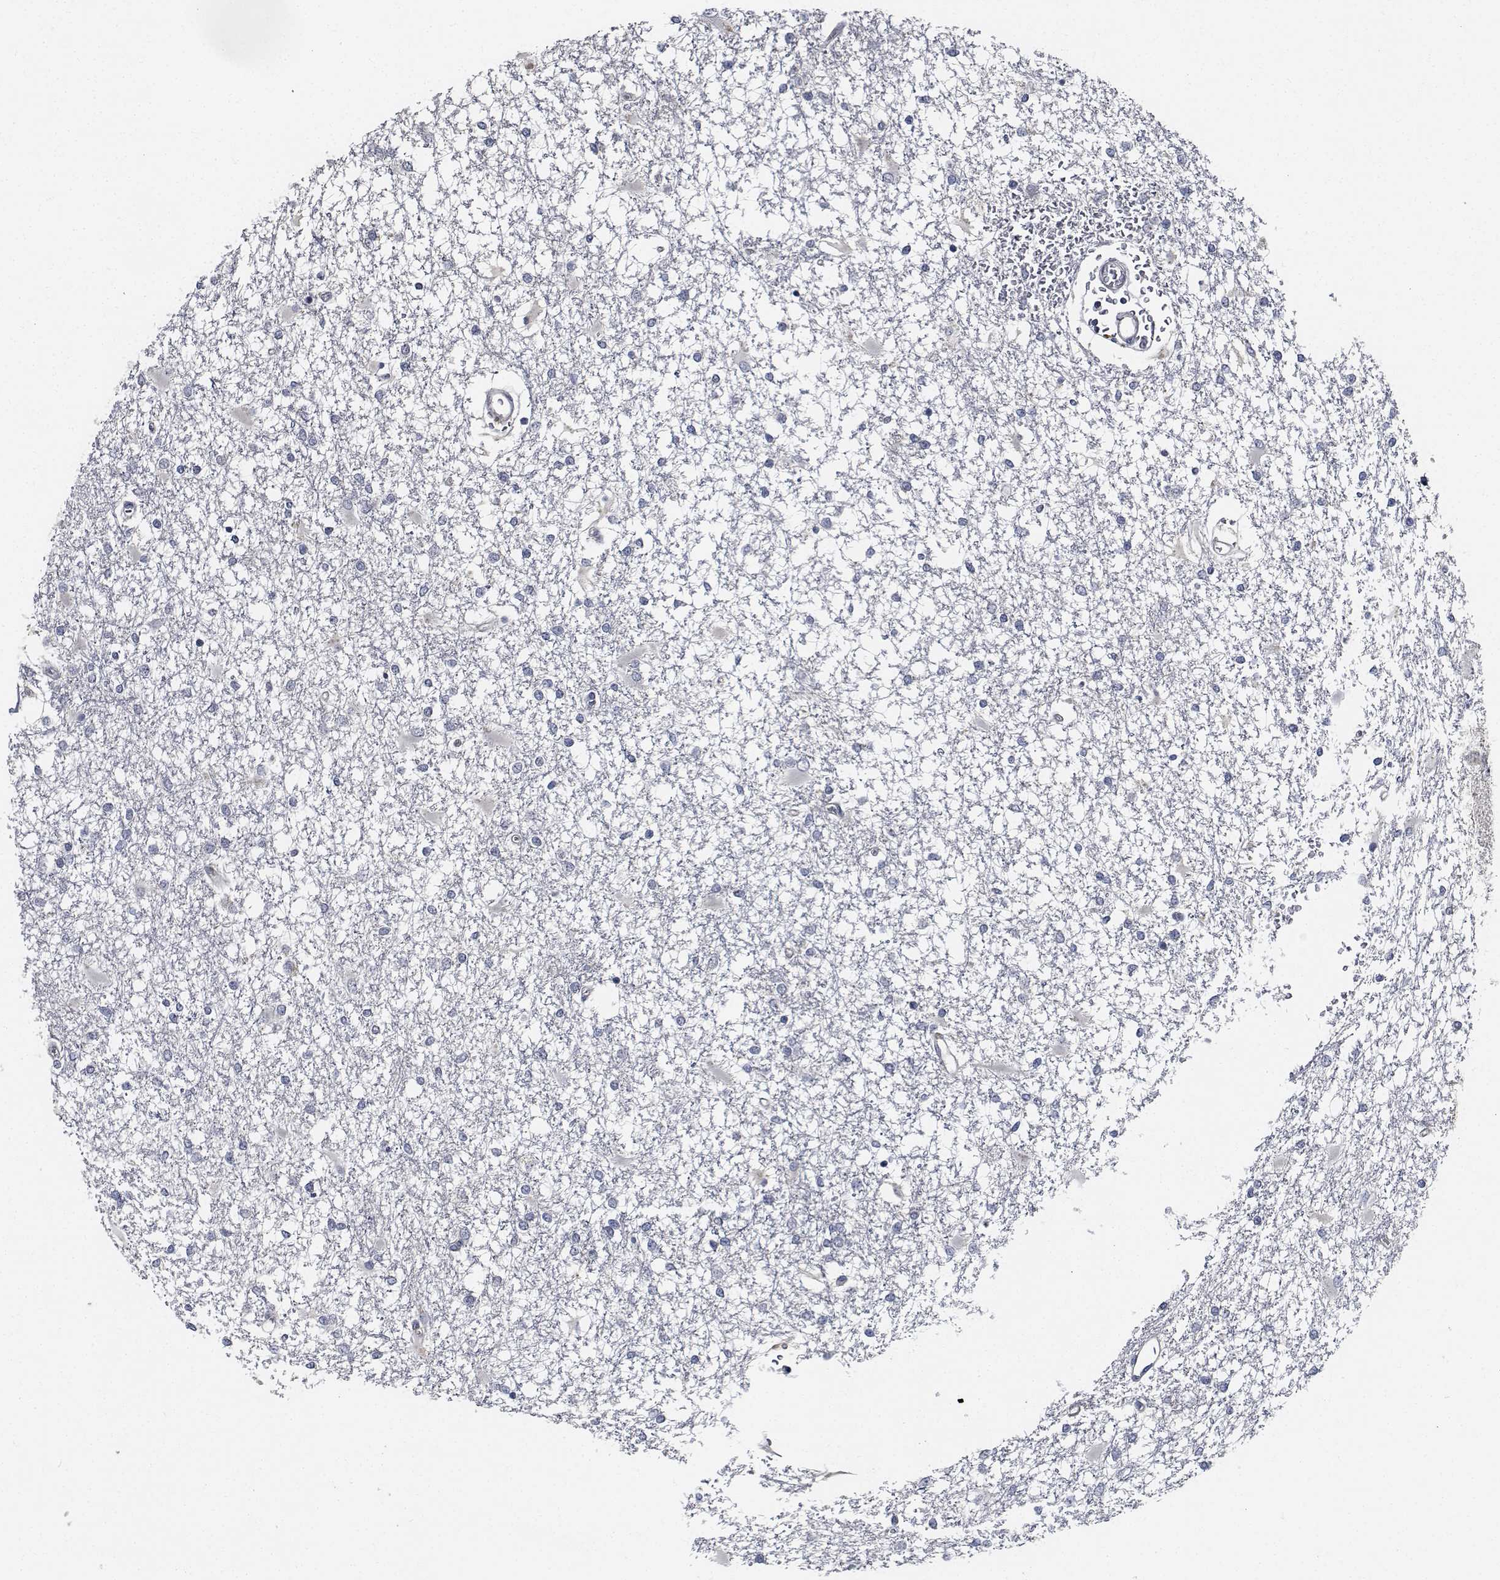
{"staining": {"intensity": "negative", "quantity": "none", "location": "none"}, "tissue": "glioma", "cell_type": "Tumor cells", "image_type": "cancer", "snomed": [{"axis": "morphology", "description": "Glioma, malignant, High grade"}, {"axis": "topography", "description": "Cerebral cortex"}], "caption": "Tumor cells show no significant staining in malignant high-grade glioma.", "gene": "NVL", "patient": {"sex": "male", "age": 79}}